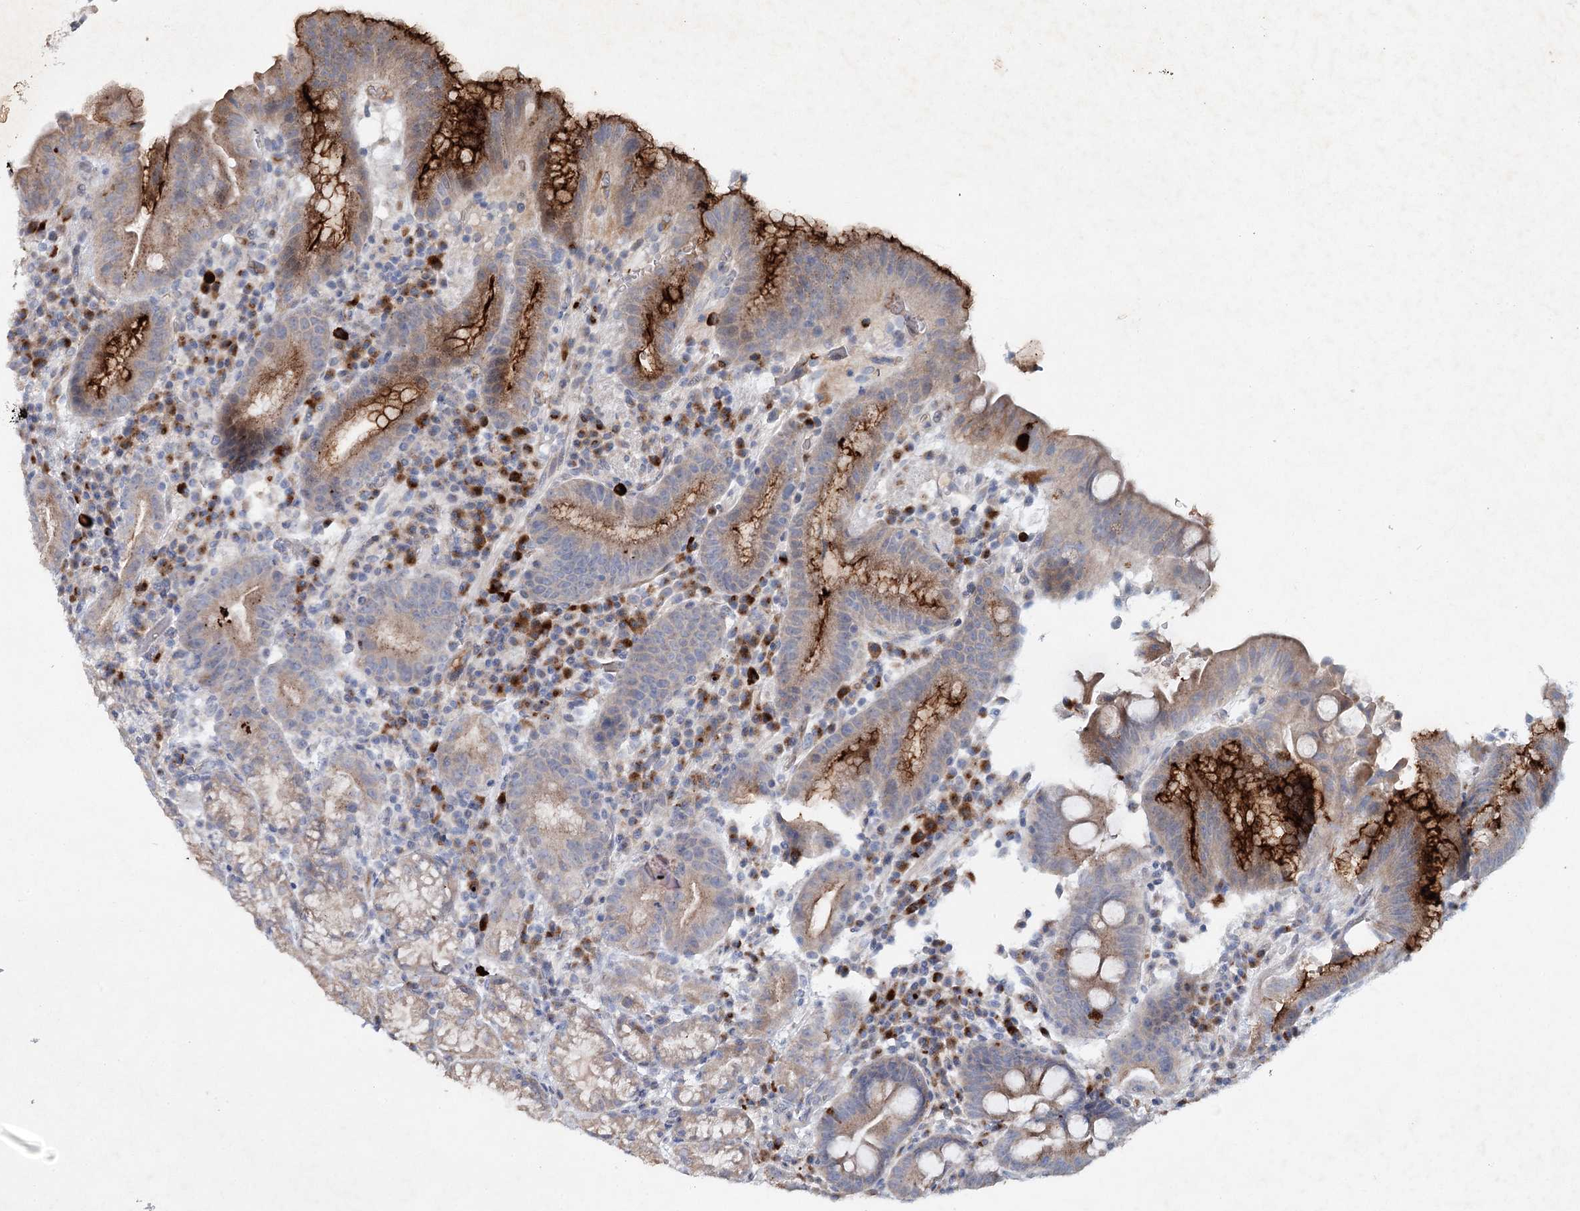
{"staining": {"intensity": "strong", "quantity": "<25%", "location": "cytoplasmic/membranous"}, "tissue": "stomach", "cell_type": "Glandular cells", "image_type": "normal", "snomed": [{"axis": "morphology", "description": "Normal tissue, NOS"}, {"axis": "morphology", "description": "Inflammation, NOS"}, {"axis": "topography", "description": "Stomach"}], "caption": "Protein expression by IHC shows strong cytoplasmic/membranous expression in approximately <25% of glandular cells in normal stomach.", "gene": "RFX6", "patient": {"sex": "male", "age": 79}}